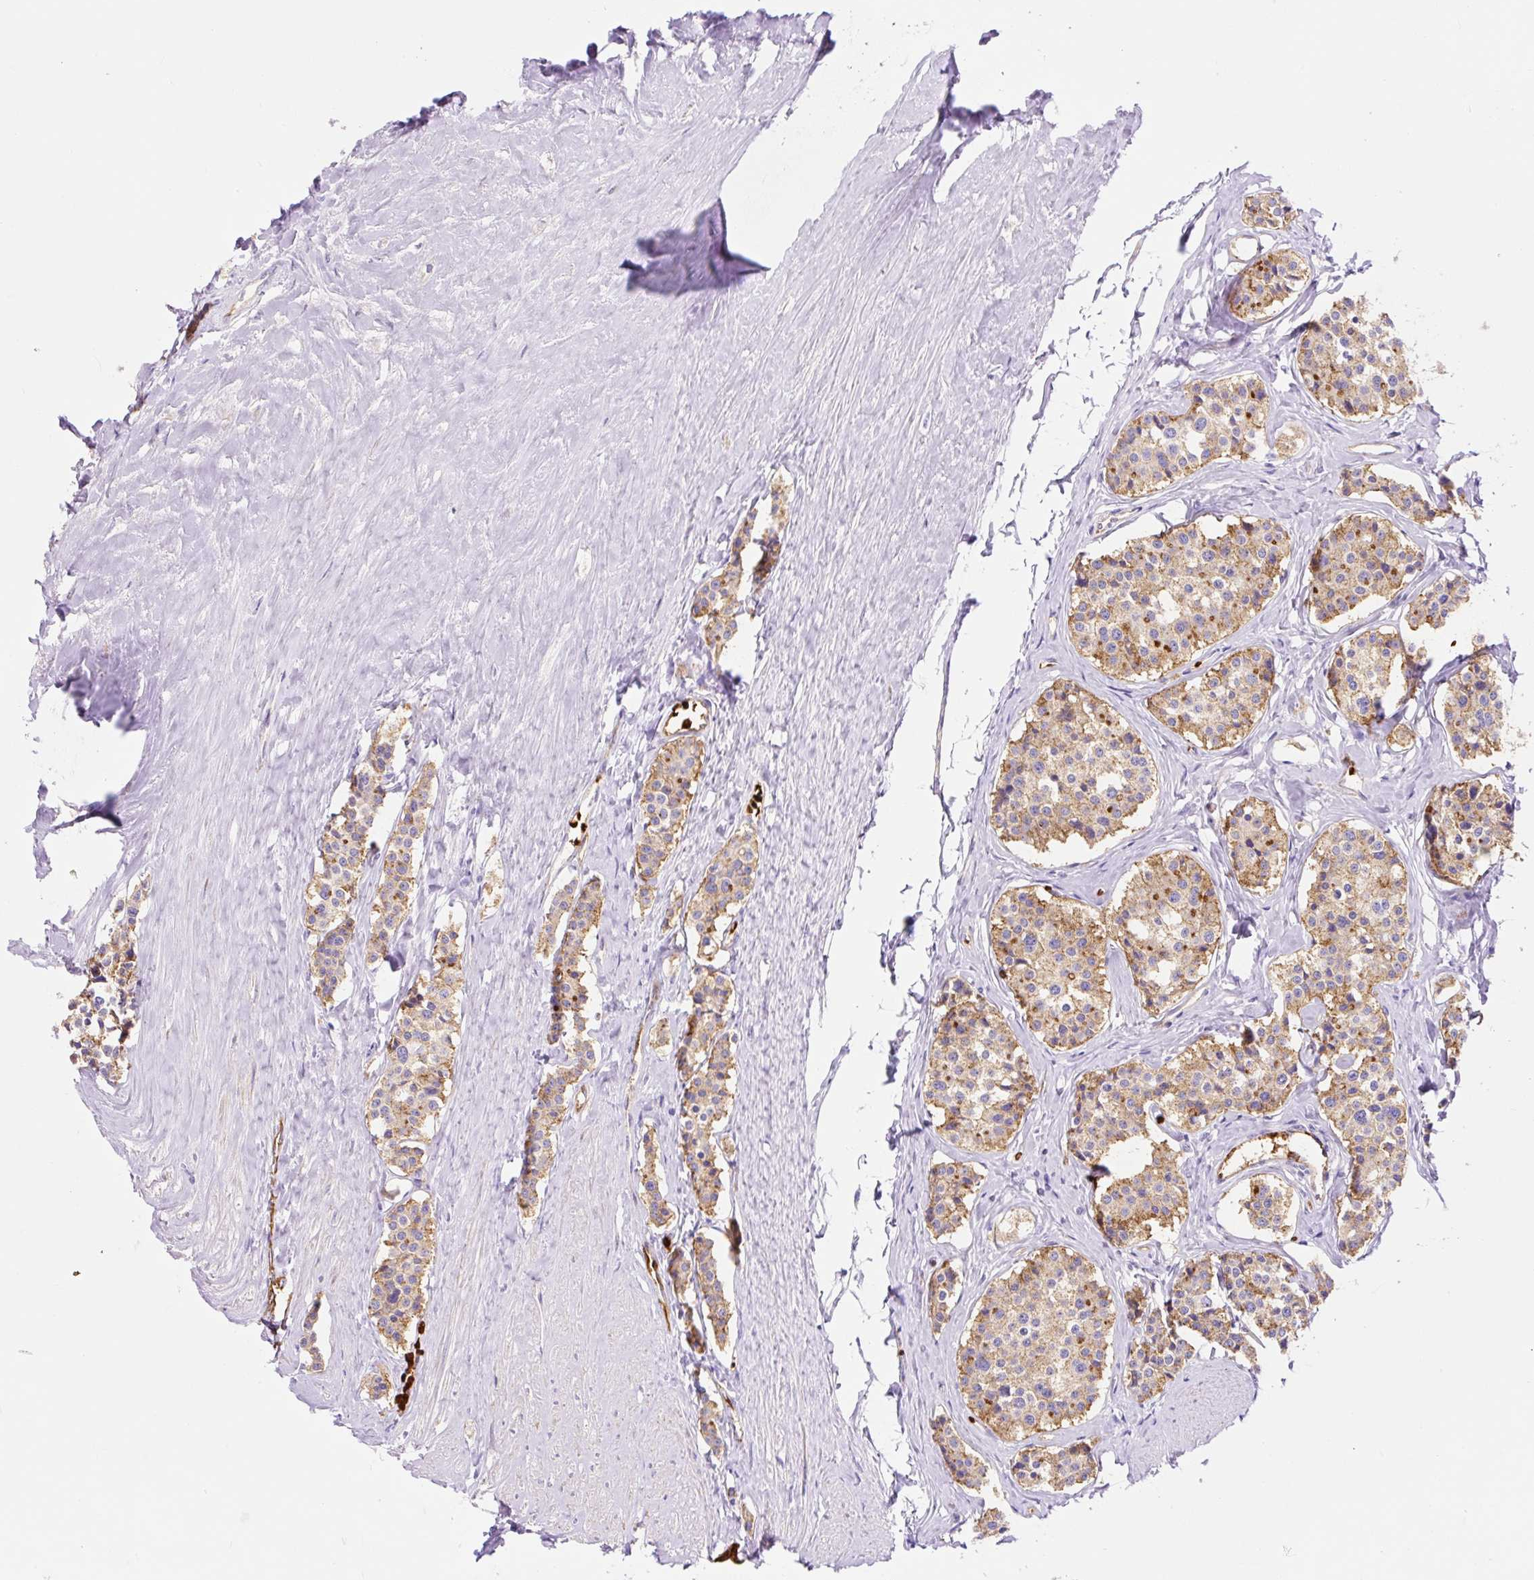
{"staining": {"intensity": "moderate", "quantity": "25%-75%", "location": "cytoplasmic/membranous"}, "tissue": "carcinoid", "cell_type": "Tumor cells", "image_type": "cancer", "snomed": [{"axis": "morphology", "description": "Carcinoid, malignant, NOS"}, {"axis": "topography", "description": "Small intestine"}], "caption": "Carcinoid stained with a protein marker demonstrates moderate staining in tumor cells.", "gene": "HIP1R", "patient": {"sex": "male", "age": 60}}